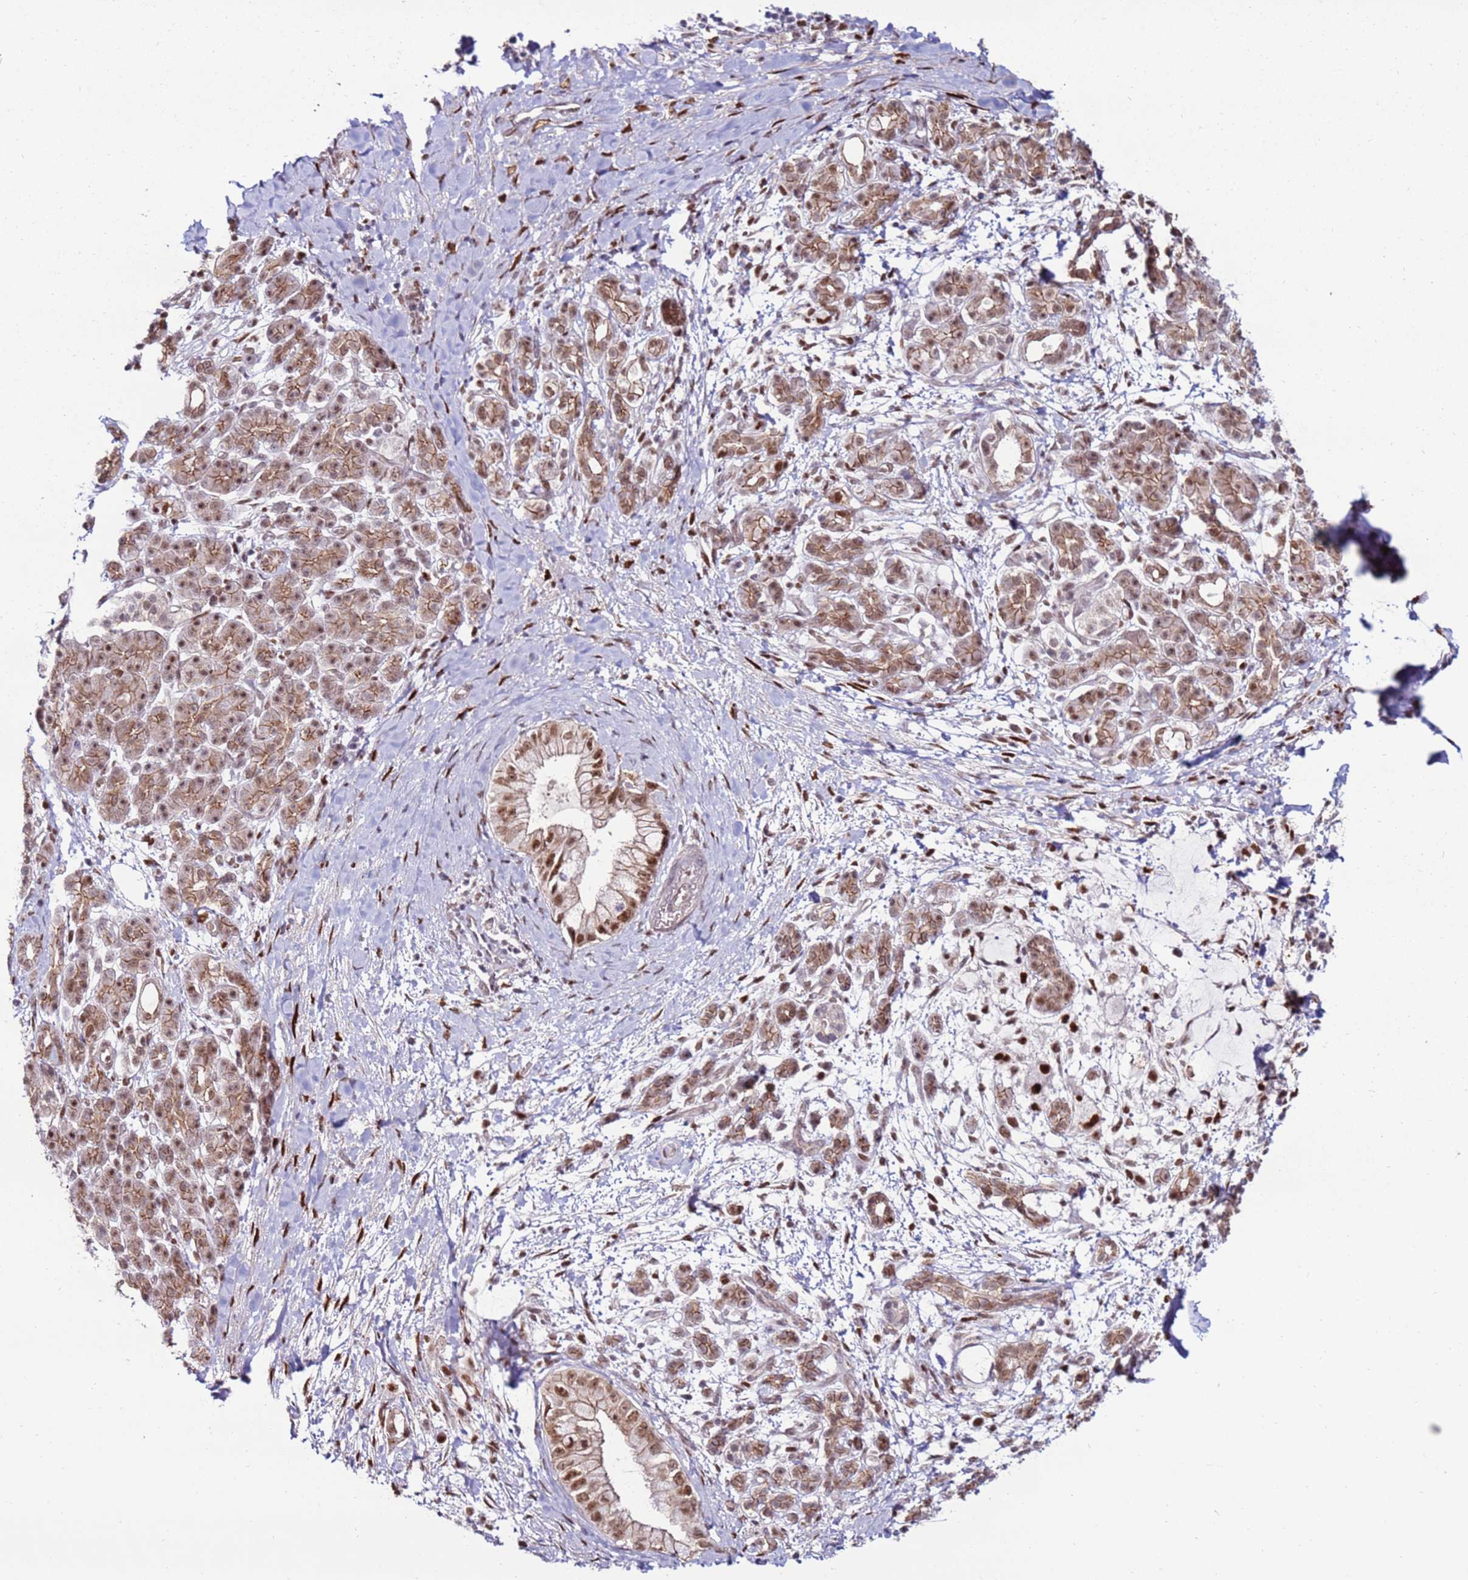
{"staining": {"intensity": "moderate", "quantity": ">75%", "location": "nuclear"}, "tissue": "pancreatic cancer", "cell_type": "Tumor cells", "image_type": "cancer", "snomed": [{"axis": "morphology", "description": "Adenocarcinoma, NOS"}, {"axis": "topography", "description": "Pancreas"}], "caption": "This is an image of immunohistochemistry staining of pancreatic cancer, which shows moderate positivity in the nuclear of tumor cells.", "gene": "KPNA4", "patient": {"sex": "male", "age": 48}}